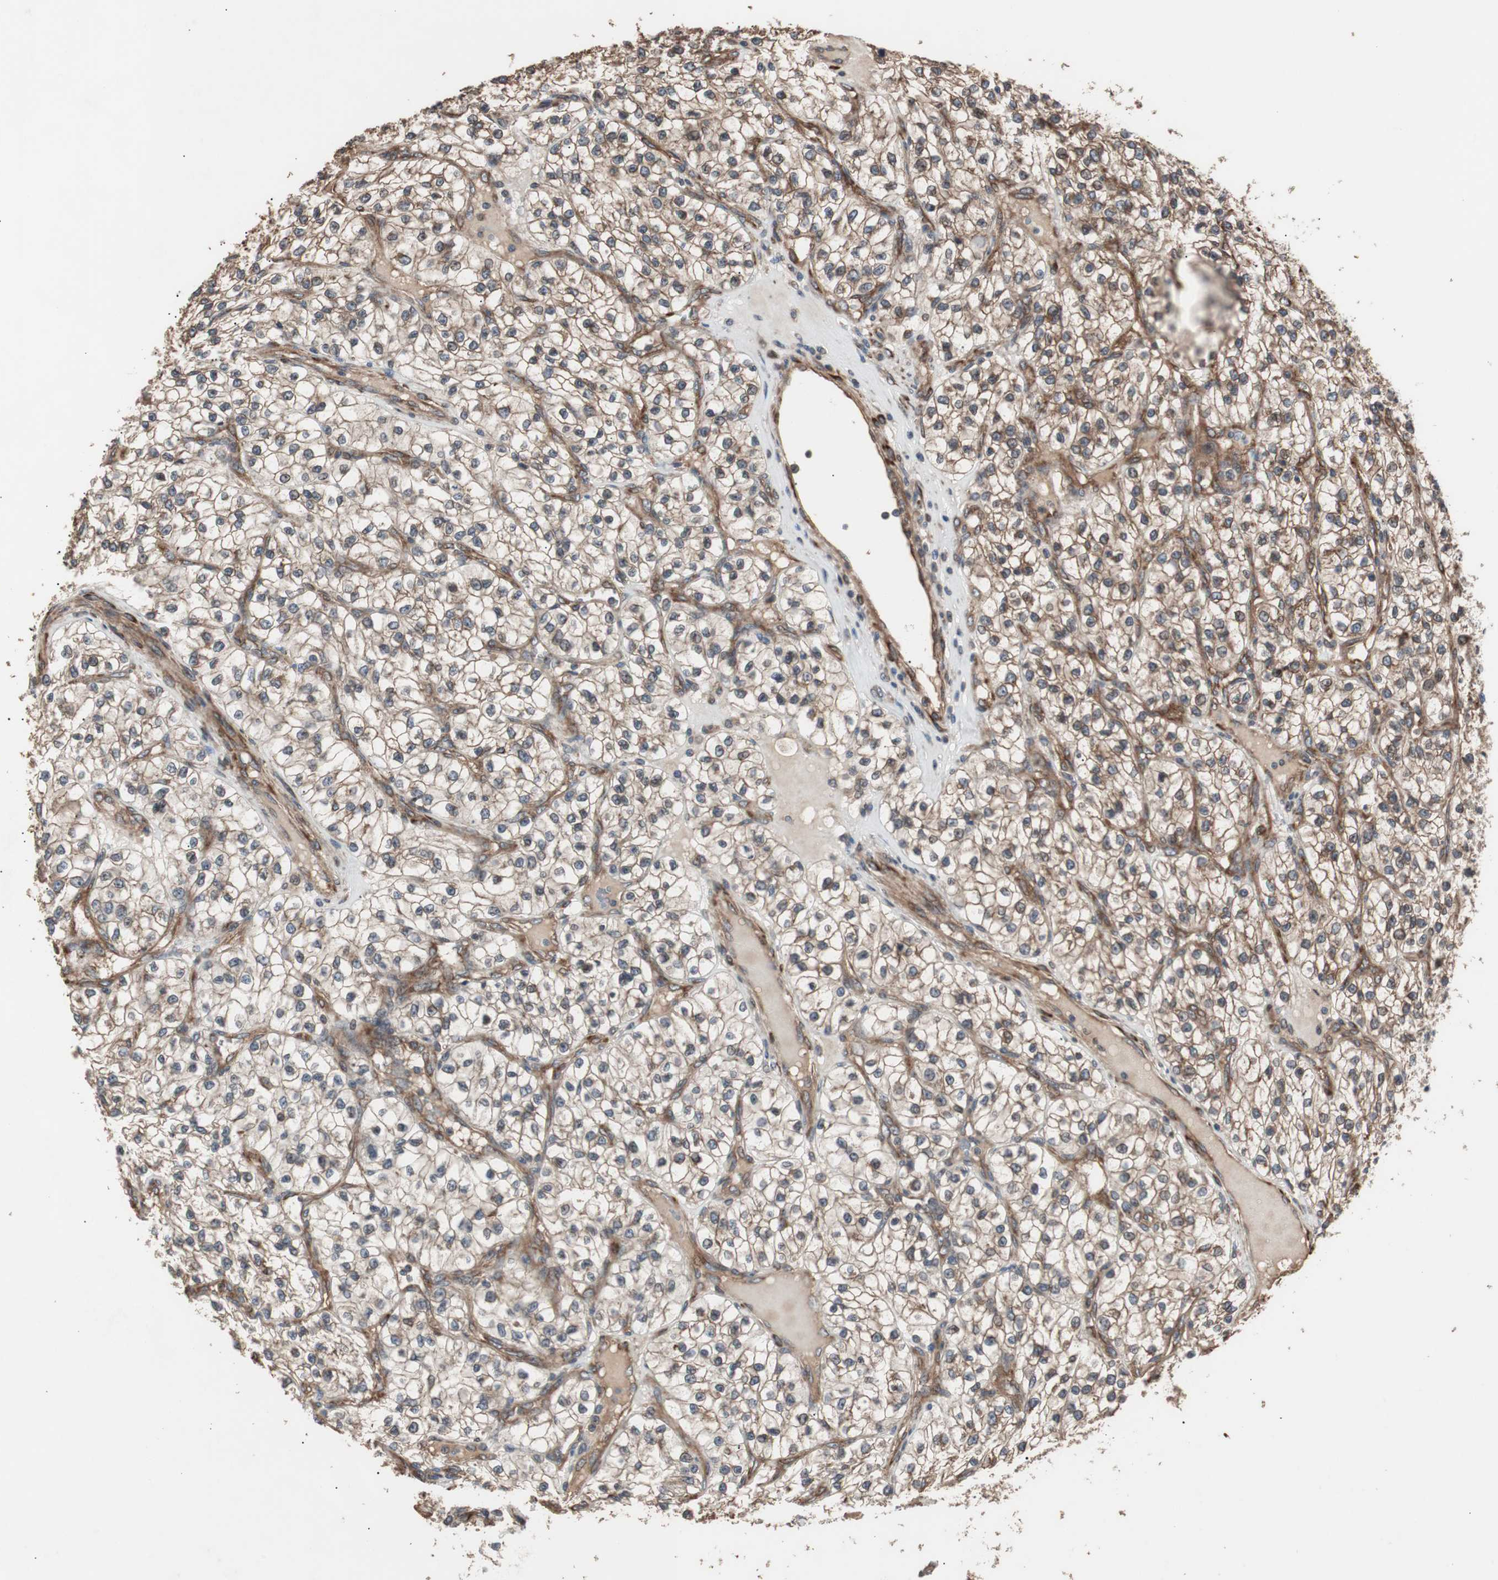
{"staining": {"intensity": "moderate", "quantity": ">75%", "location": "cytoplasmic/membranous"}, "tissue": "renal cancer", "cell_type": "Tumor cells", "image_type": "cancer", "snomed": [{"axis": "morphology", "description": "Adenocarcinoma, NOS"}, {"axis": "topography", "description": "Kidney"}], "caption": "IHC of human adenocarcinoma (renal) shows medium levels of moderate cytoplasmic/membranous expression in about >75% of tumor cells.", "gene": "LZTS1", "patient": {"sex": "female", "age": 57}}